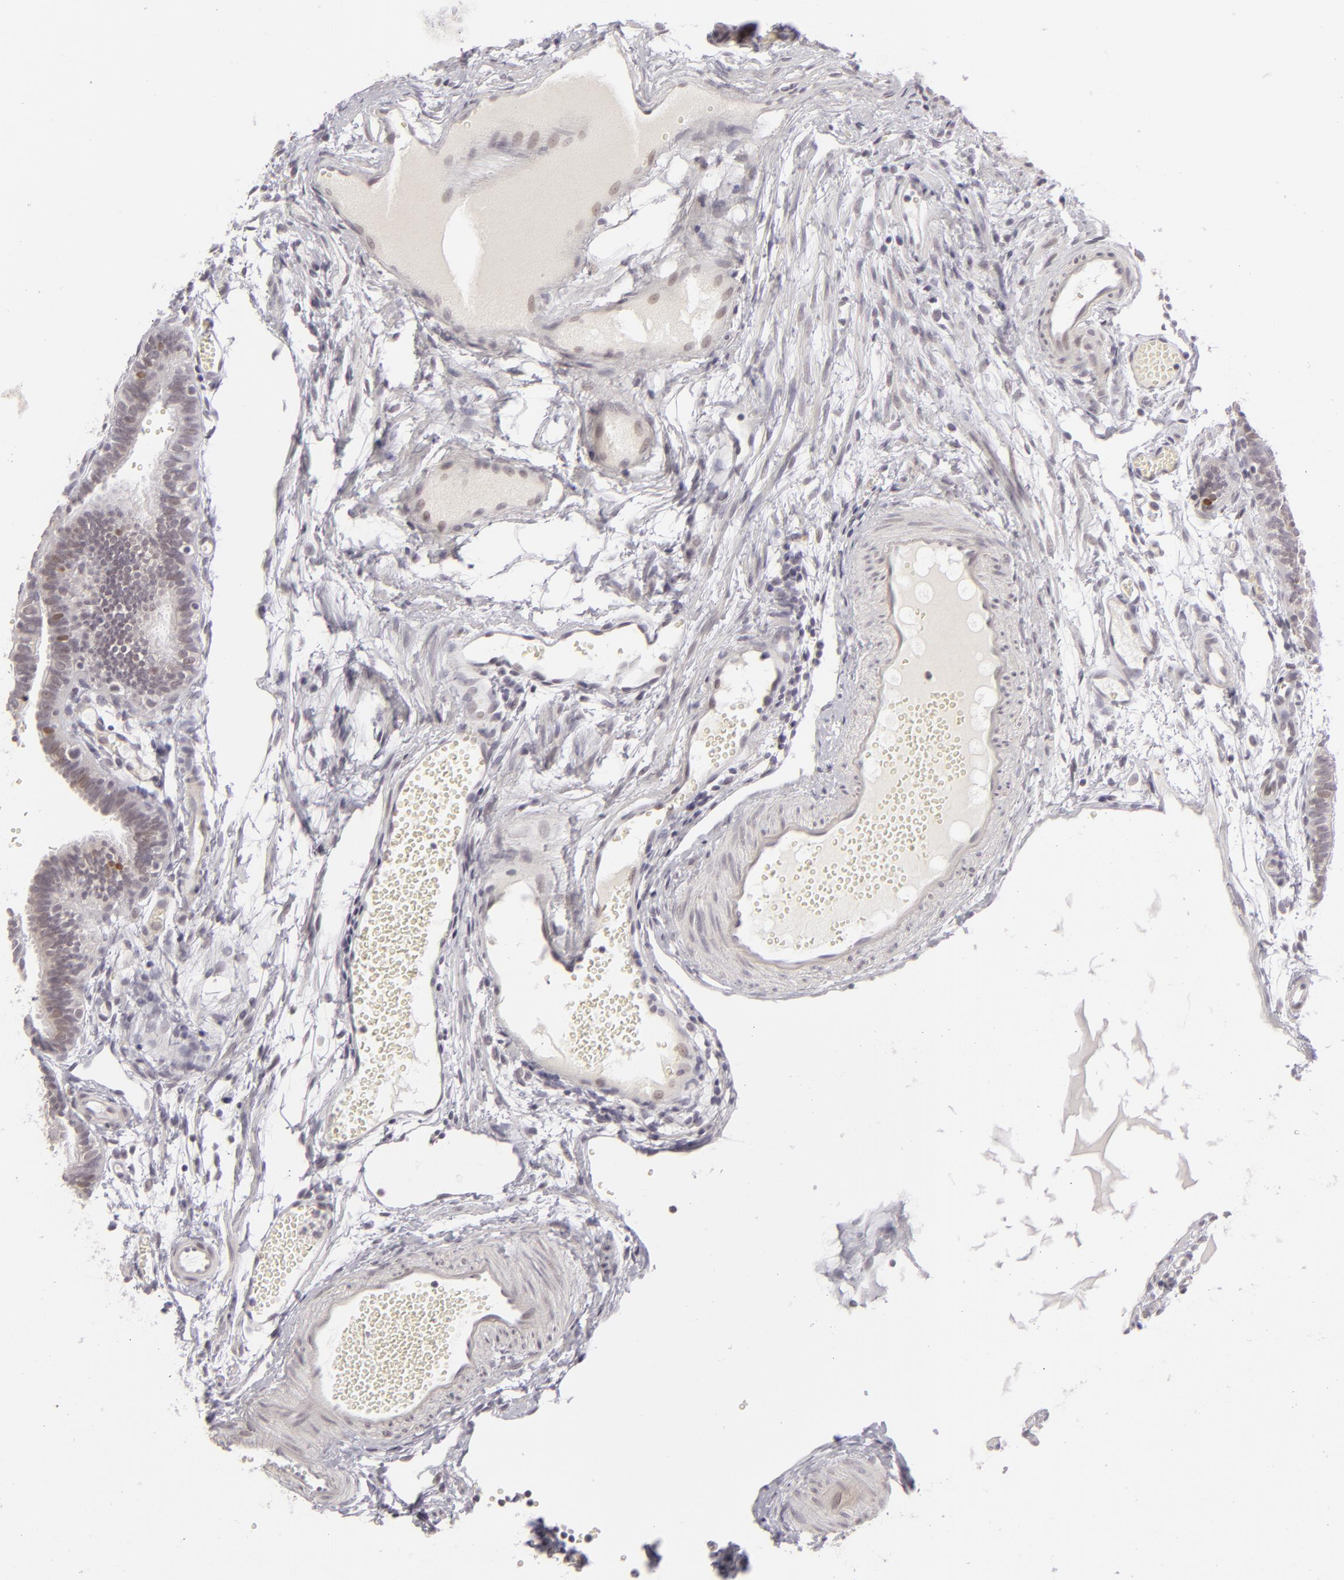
{"staining": {"intensity": "weak", "quantity": "<25%", "location": "cytoplasmic/membranous,nuclear"}, "tissue": "fallopian tube", "cell_type": "Glandular cells", "image_type": "normal", "snomed": [{"axis": "morphology", "description": "Normal tissue, NOS"}, {"axis": "topography", "description": "Fallopian tube"}], "caption": "Glandular cells show no significant staining in normal fallopian tube. The staining was performed using DAB (3,3'-diaminobenzidine) to visualize the protein expression in brown, while the nuclei were stained in blue with hematoxylin (Magnification: 20x).", "gene": "SIX1", "patient": {"sex": "female", "age": 29}}